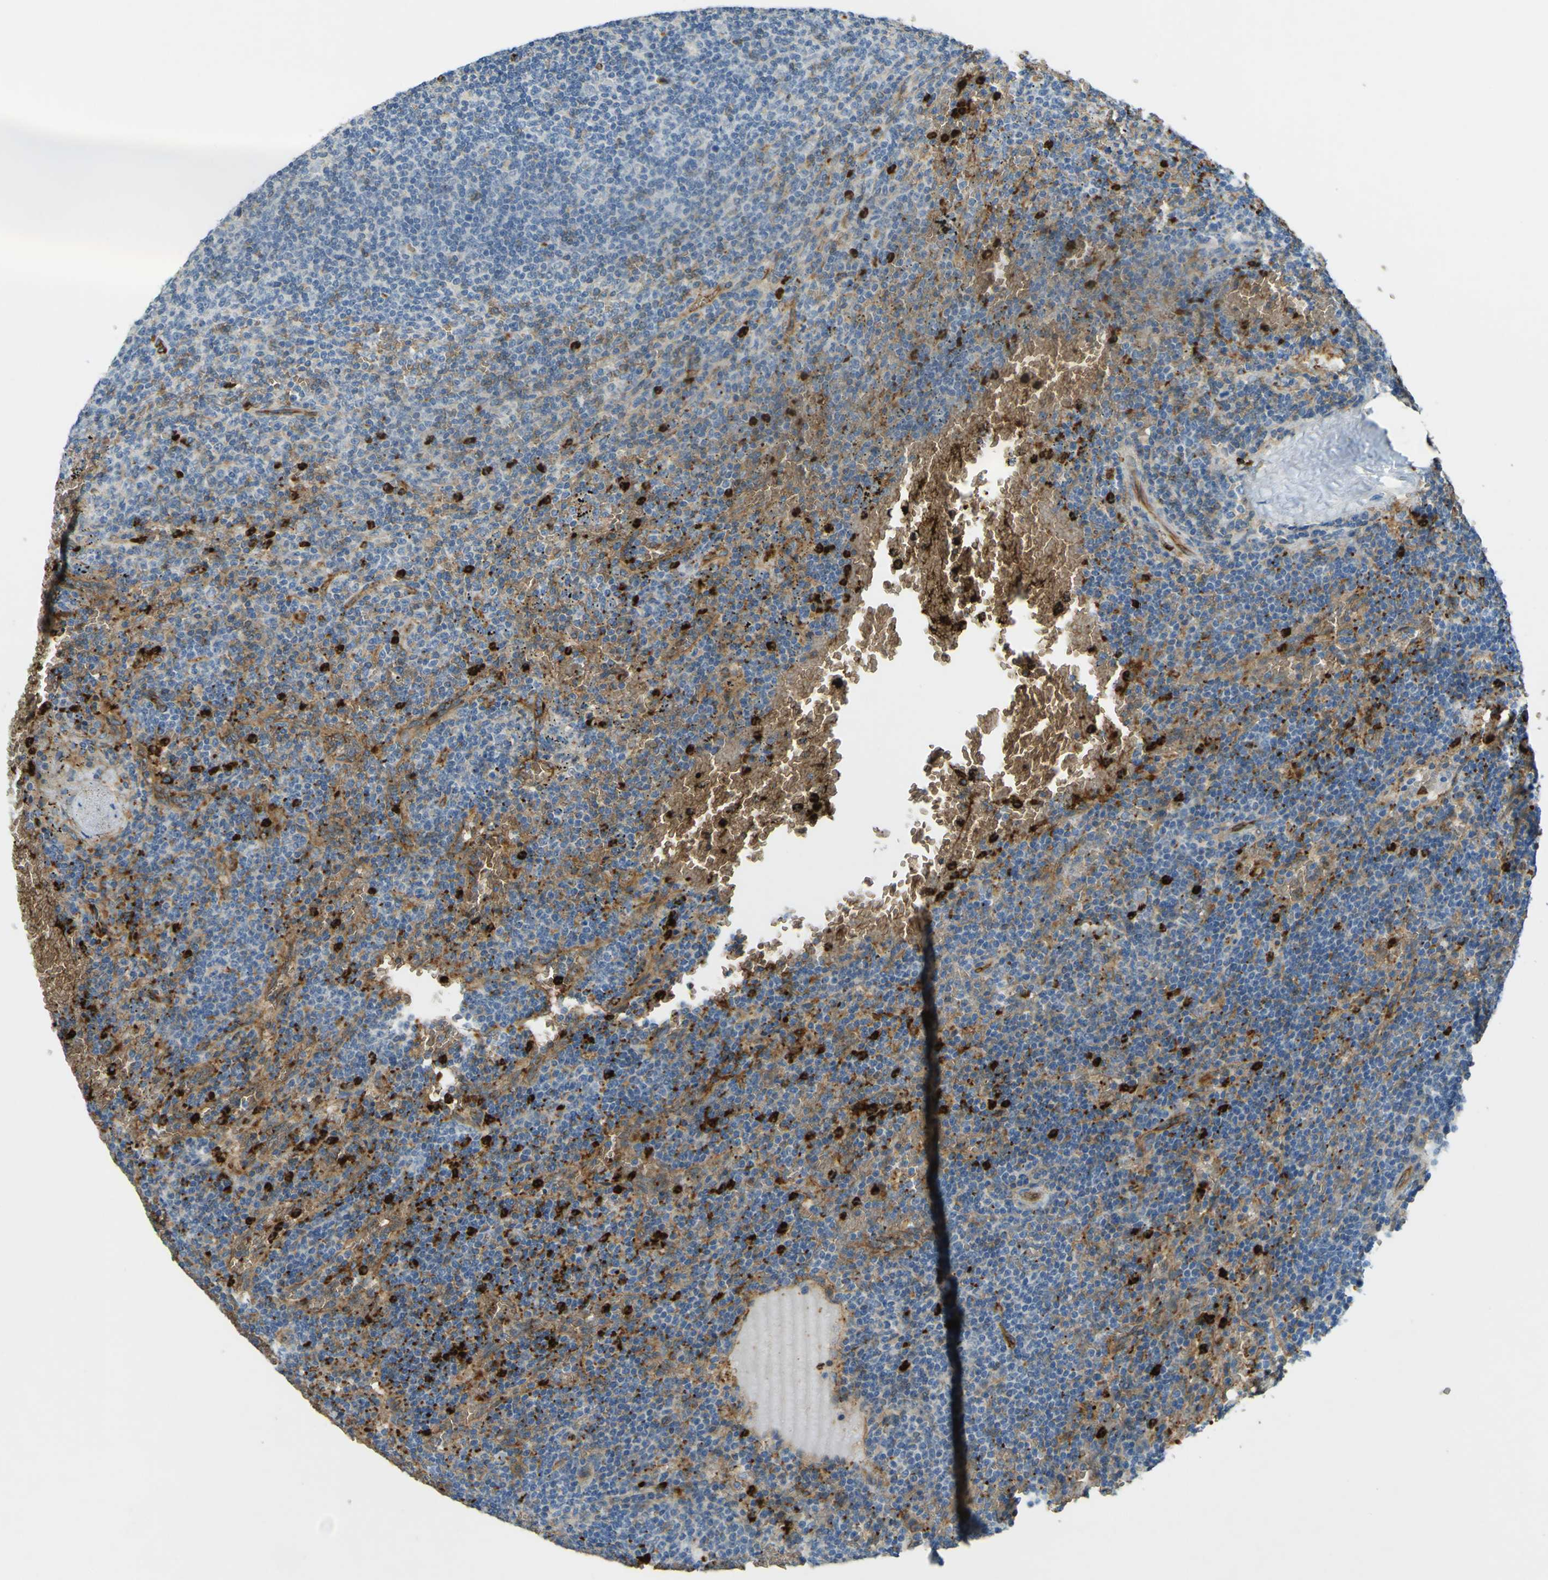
{"staining": {"intensity": "strong", "quantity": "<25%", "location": "cytoplasmic/membranous"}, "tissue": "lymphoma", "cell_type": "Tumor cells", "image_type": "cancer", "snomed": [{"axis": "morphology", "description": "Malignant lymphoma, non-Hodgkin's type, Low grade"}, {"axis": "topography", "description": "Spleen"}], "caption": "Lymphoma stained with a brown dye demonstrates strong cytoplasmic/membranous positive expression in approximately <25% of tumor cells.", "gene": "PLXDC1", "patient": {"sex": "female", "age": 50}}